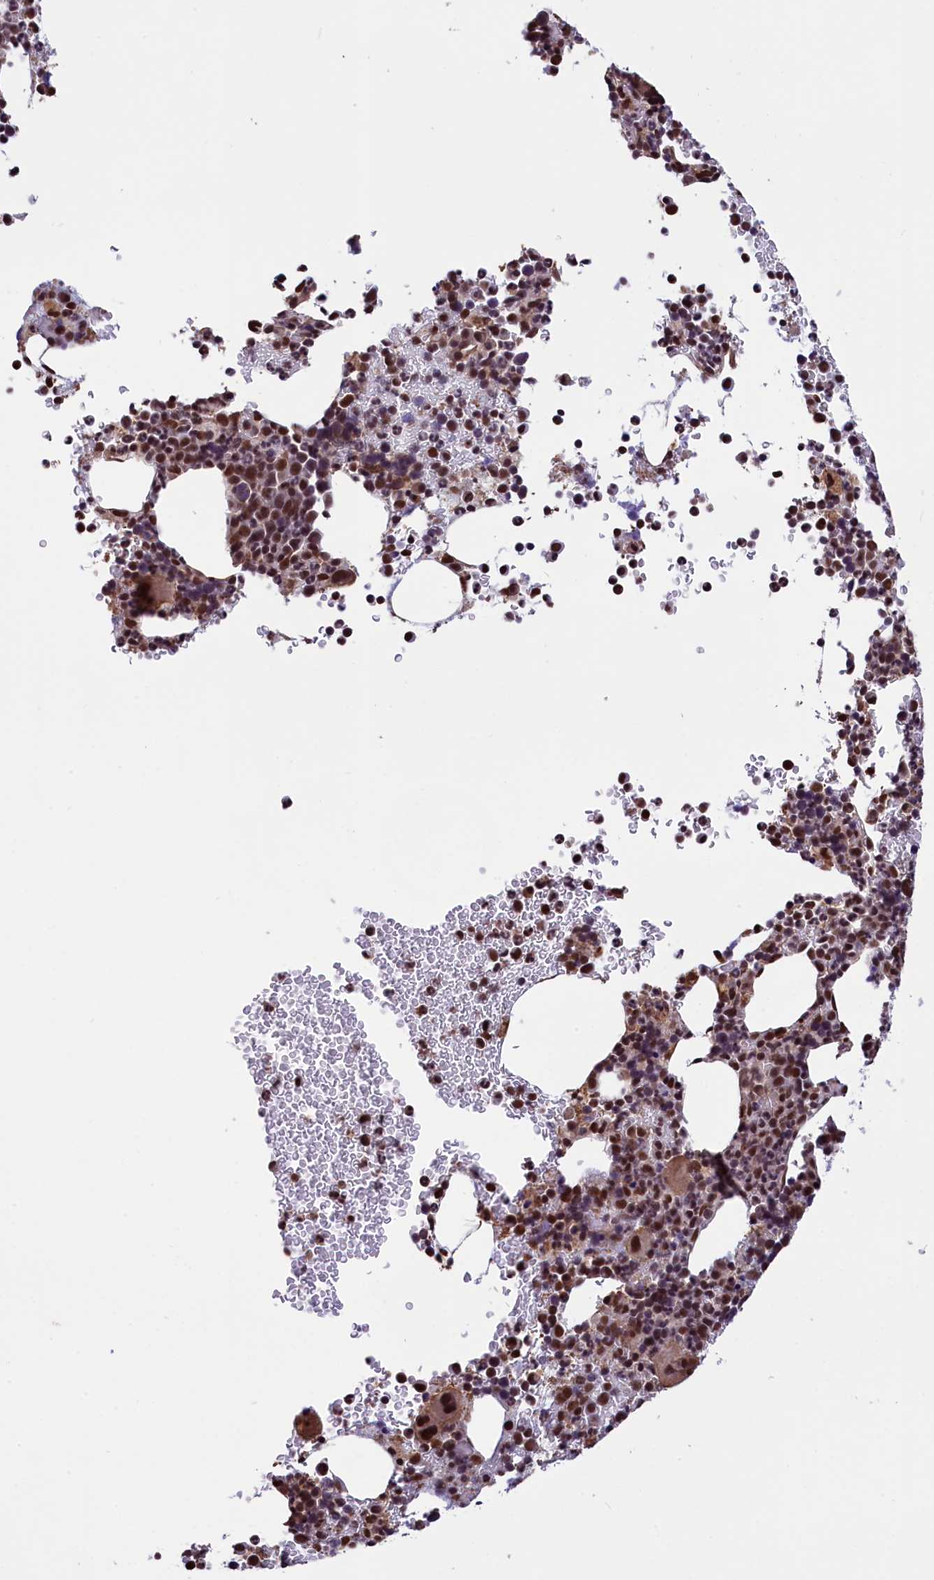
{"staining": {"intensity": "strong", "quantity": "25%-75%", "location": "nuclear"}, "tissue": "bone marrow", "cell_type": "Hematopoietic cells", "image_type": "normal", "snomed": [{"axis": "morphology", "description": "Normal tissue, NOS"}, {"axis": "topography", "description": "Bone marrow"}], "caption": "Protein expression analysis of normal bone marrow demonstrates strong nuclear expression in about 25%-75% of hematopoietic cells. The protein is shown in brown color, while the nuclei are stained blue.", "gene": "ZC3H4", "patient": {"sex": "female", "age": 82}}